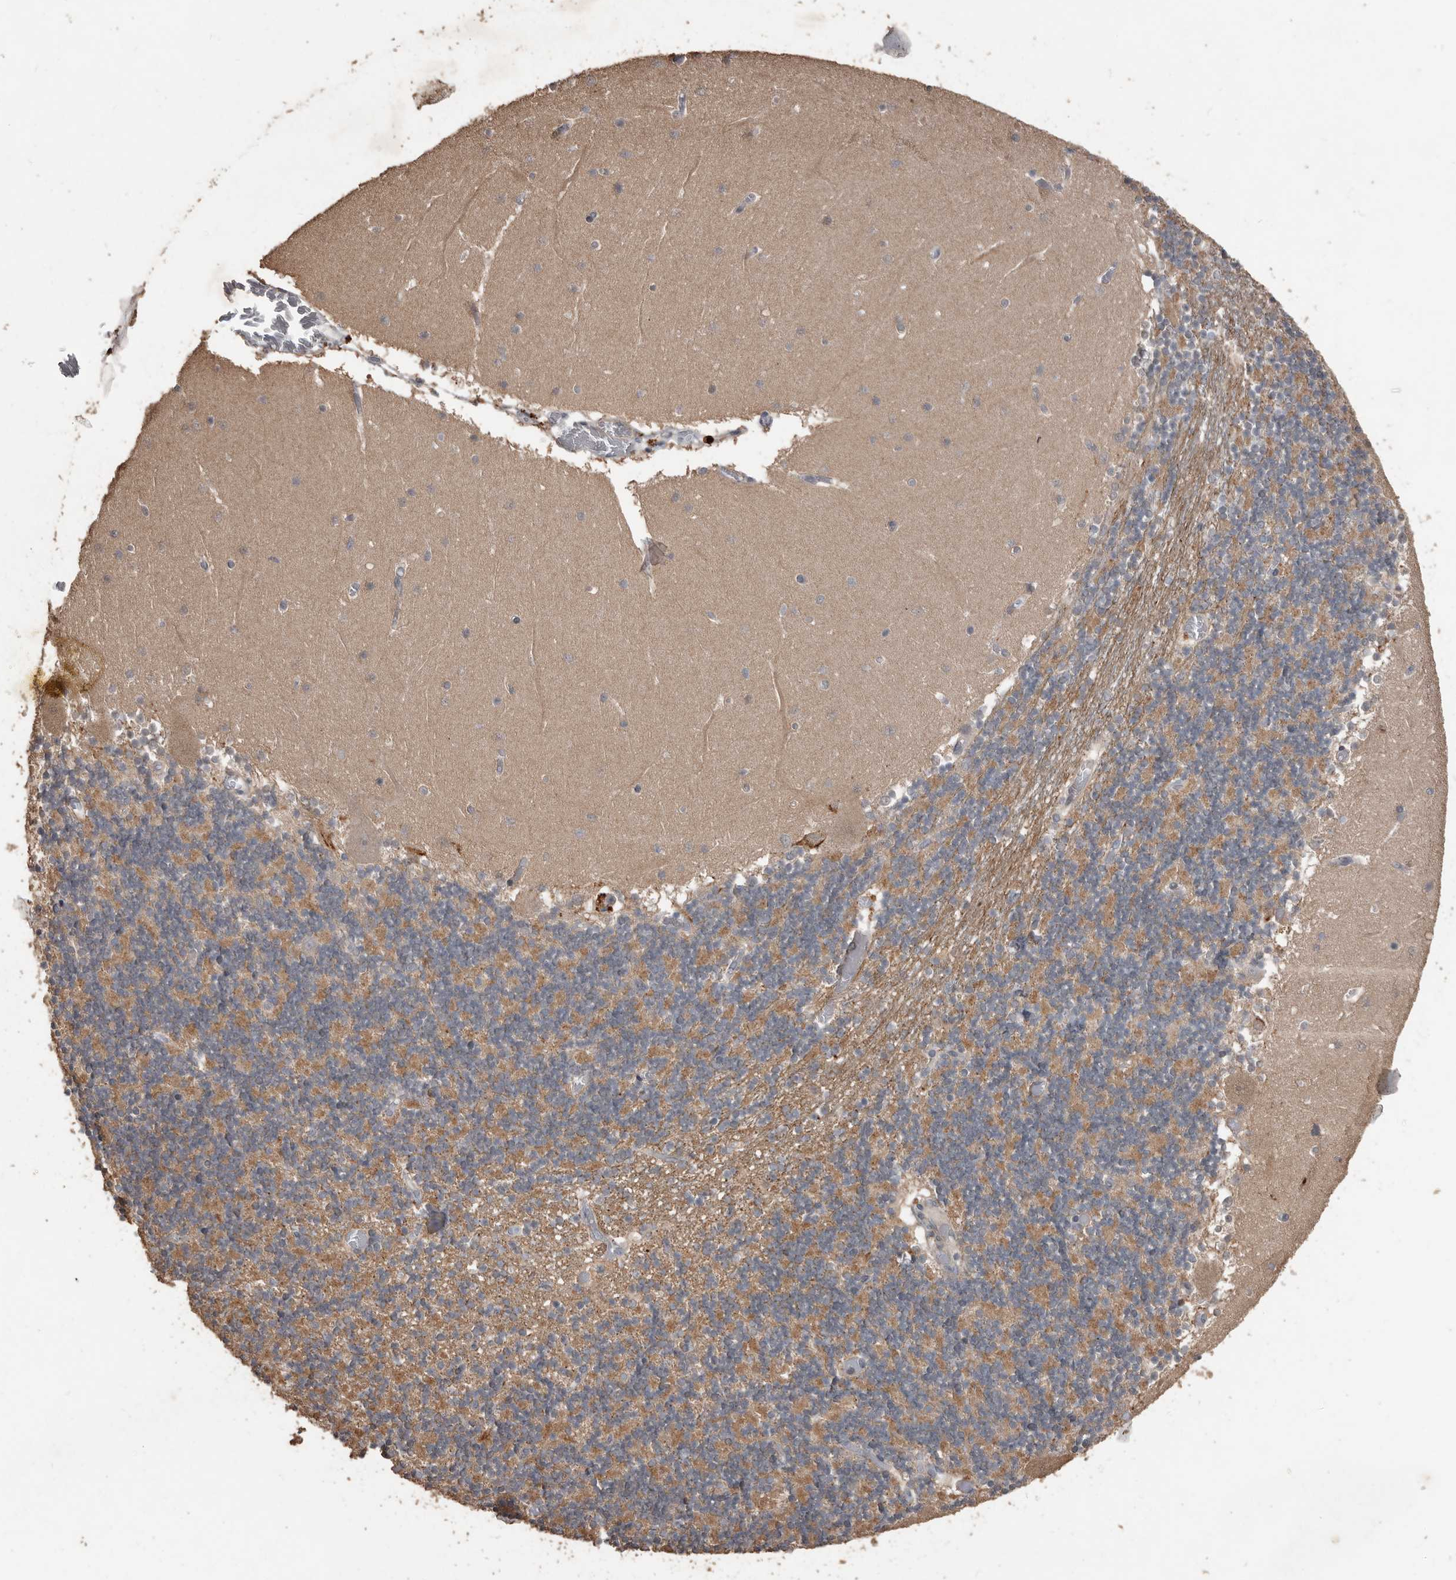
{"staining": {"intensity": "weak", "quantity": "<25%", "location": "cytoplasmic/membranous"}, "tissue": "cerebellum", "cell_type": "Cells in granular layer", "image_type": "normal", "snomed": [{"axis": "morphology", "description": "Normal tissue, NOS"}, {"axis": "topography", "description": "Cerebellum"}], "caption": "High magnification brightfield microscopy of benign cerebellum stained with DAB (3,3'-diaminobenzidine) (brown) and counterstained with hematoxylin (blue): cells in granular layer show no significant staining.", "gene": "BAMBI", "patient": {"sex": "female", "age": 28}}